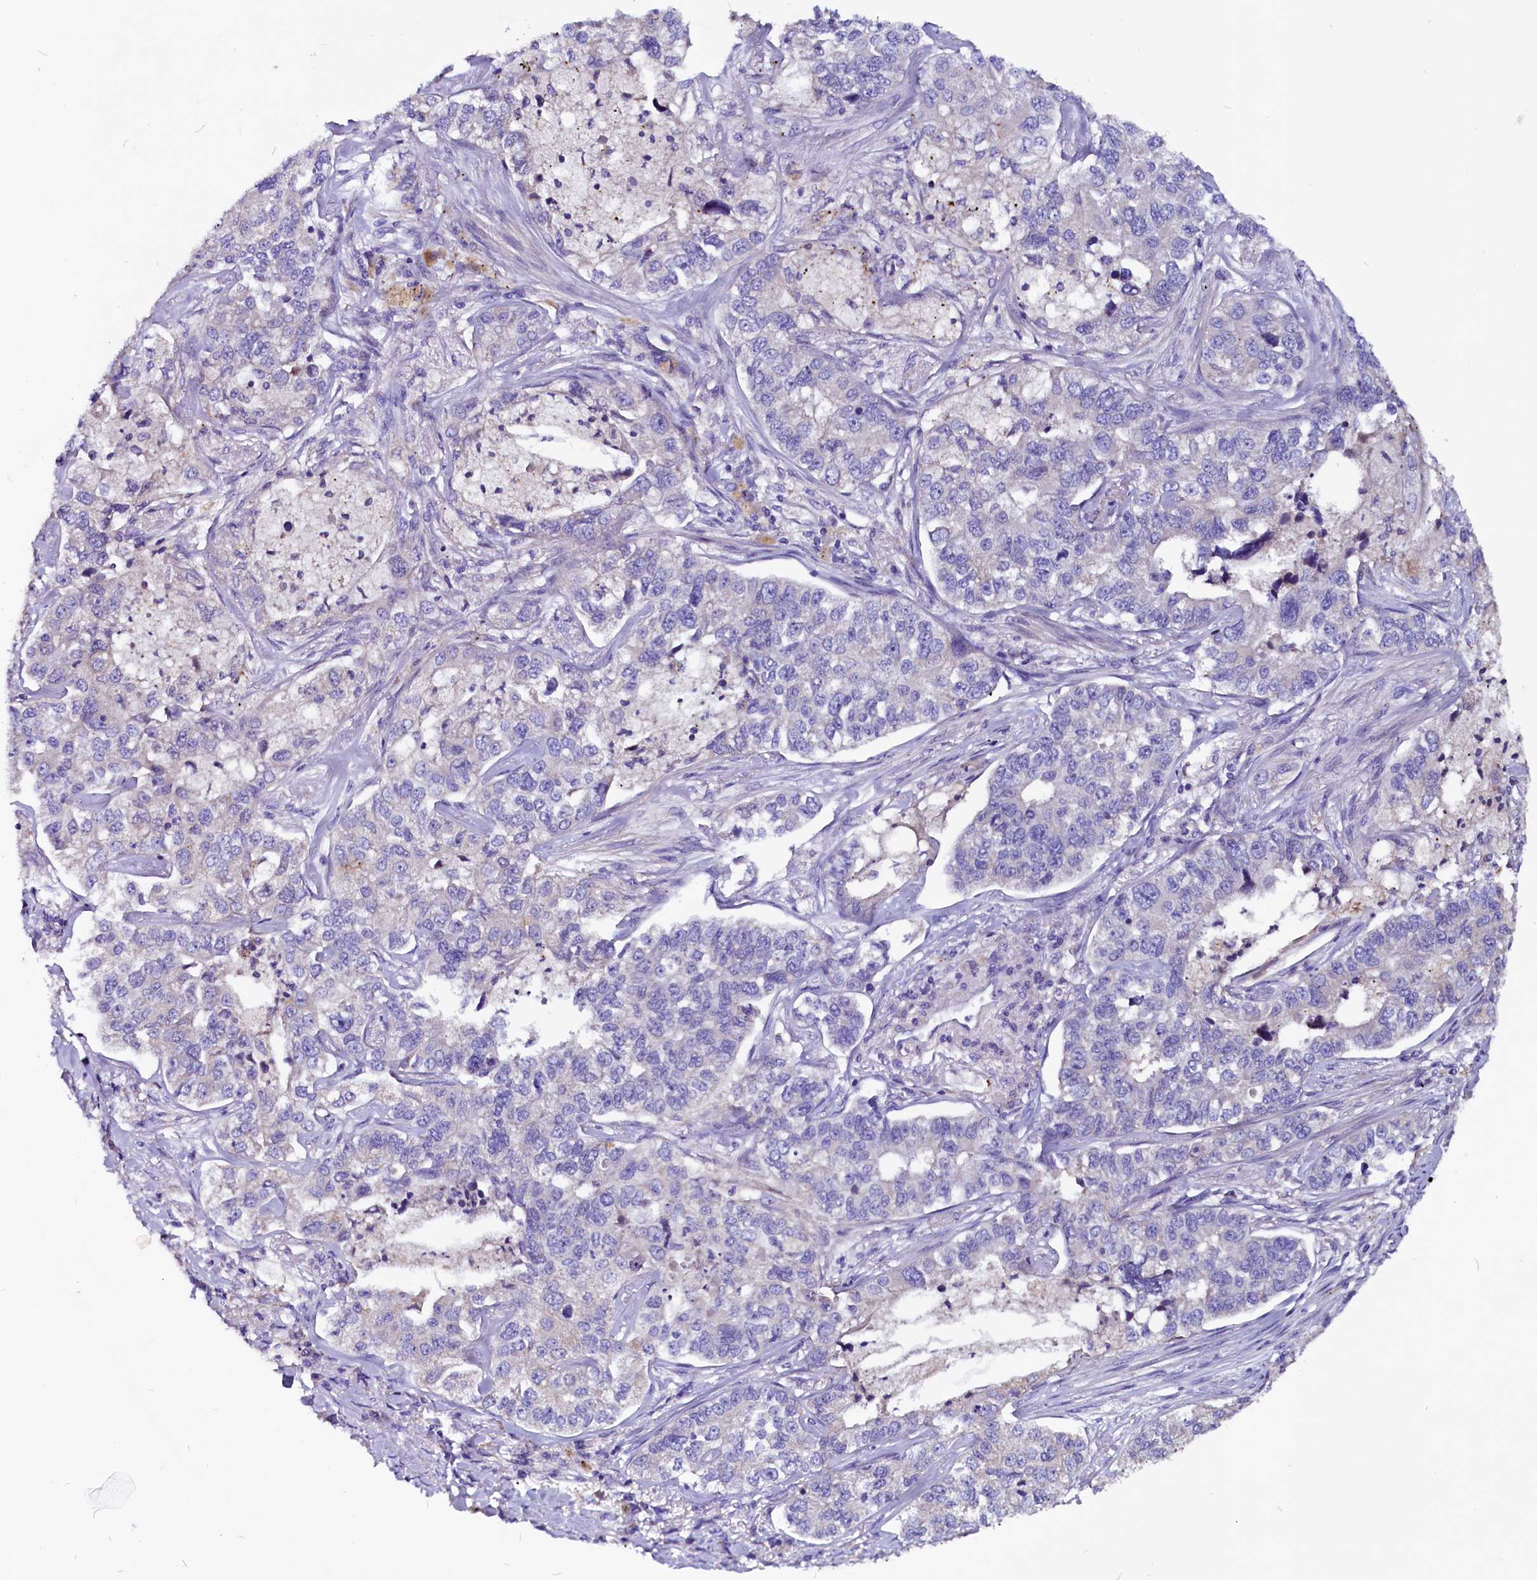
{"staining": {"intensity": "negative", "quantity": "none", "location": "none"}, "tissue": "lung cancer", "cell_type": "Tumor cells", "image_type": "cancer", "snomed": [{"axis": "morphology", "description": "Adenocarcinoma, NOS"}, {"axis": "topography", "description": "Lung"}], "caption": "Tumor cells are negative for brown protein staining in lung cancer (adenocarcinoma).", "gene": "CCBE1", "patient": {"sex": "male", "age": 49}}